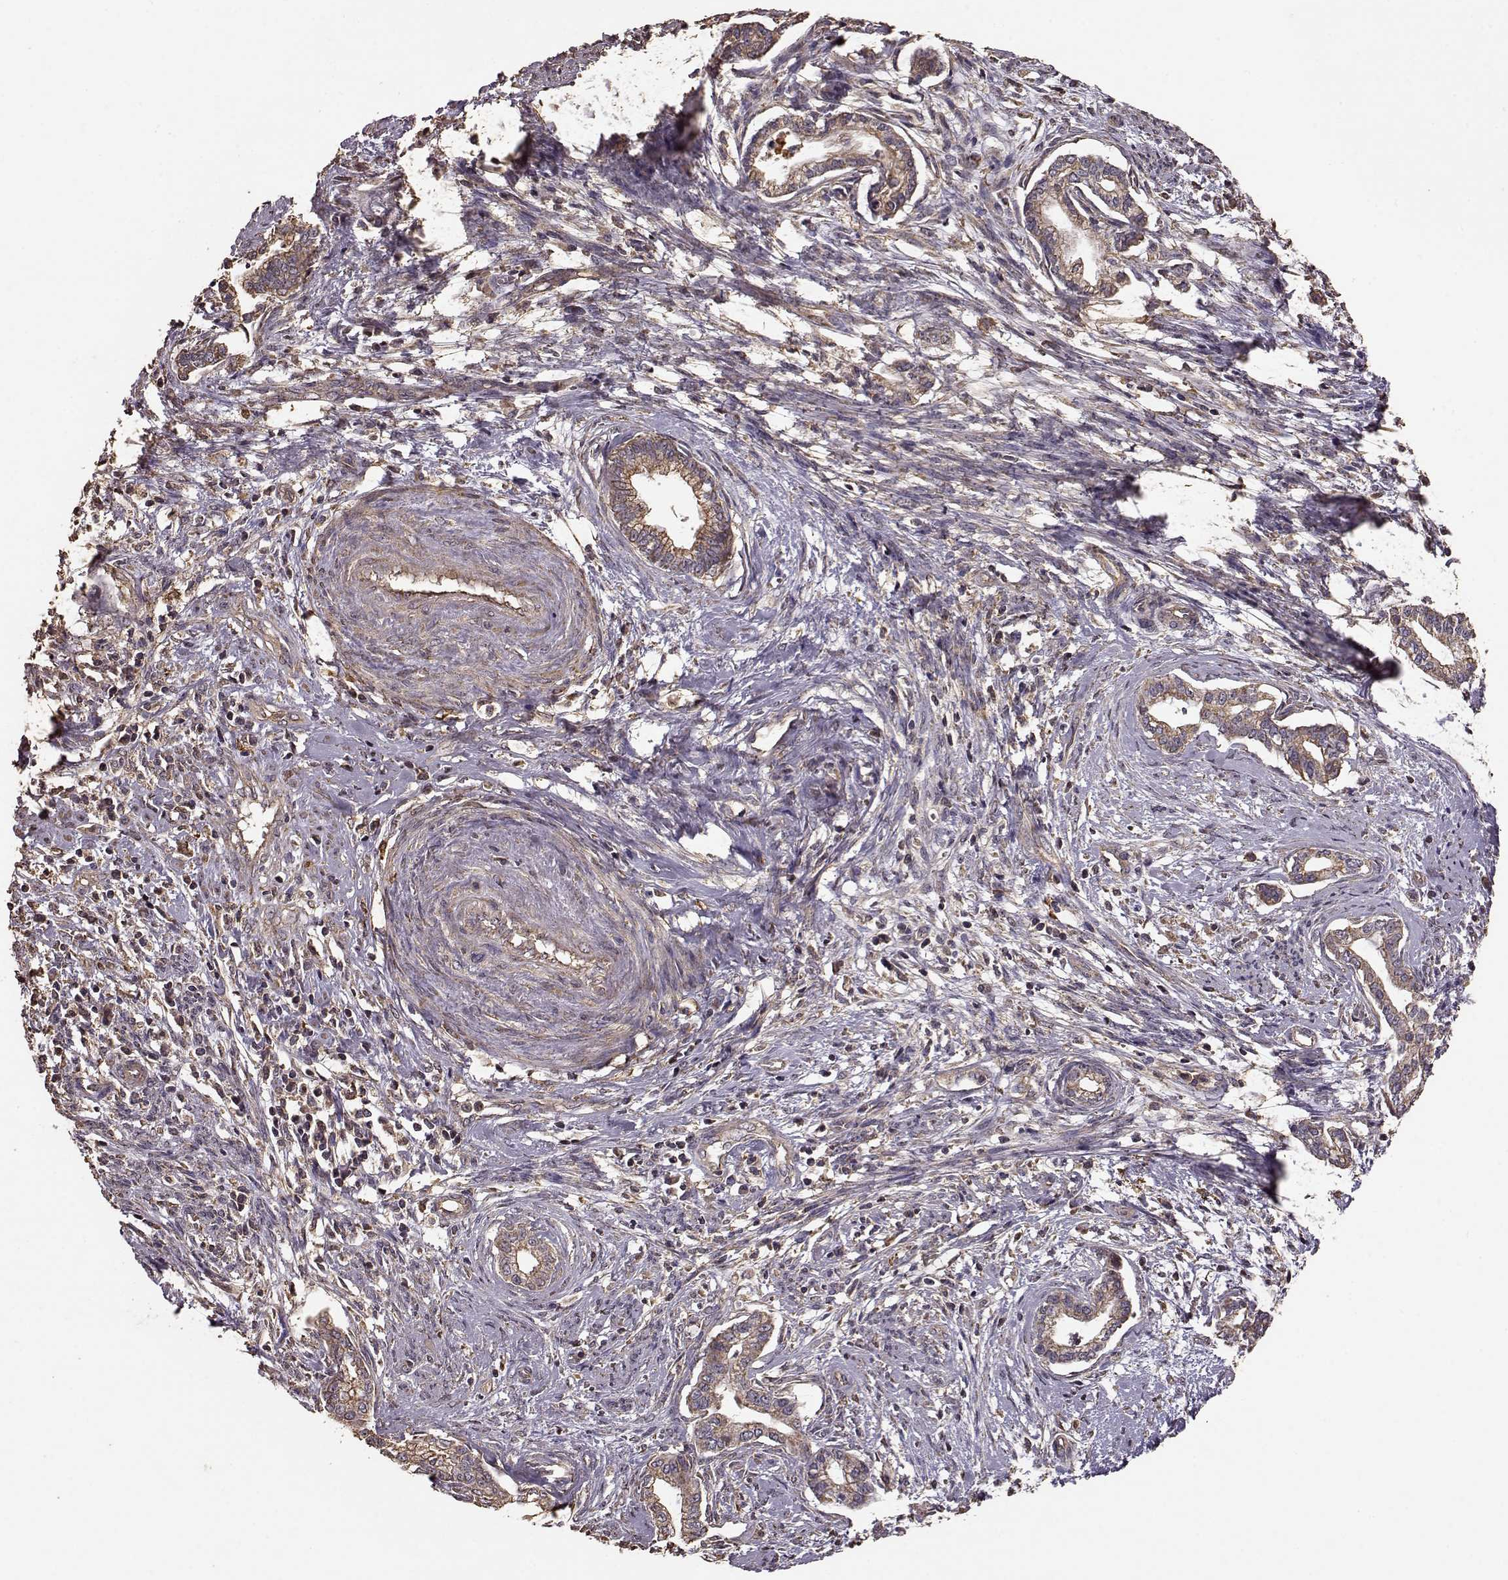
{"staining": {"intensity": "moderate", "quantity": ">75%", "location": "cytoplasmic/membranous"}, "tissue": "cervical cancer", "cell_type": "Tumor cells", "image_type": "cancer", "snomed": [{"axis": "morphology", "description": "Adenocarcinoma, NOS"}, {"axis": "topography", "description": "Cervix"}], "caption": "Adenocarcinoma (cervical) was stained to show a protein in brown. There is medium levels of moderate cytoplasmic/membranous expression in about >75% of tumor cells. The staining is performed using DAB brown chromogen to label protein expression. The nuclei are counter-stained blue using hematoxylin.", "gene": "PTGES2", "patient": {"sex": "female", "age": 62}}